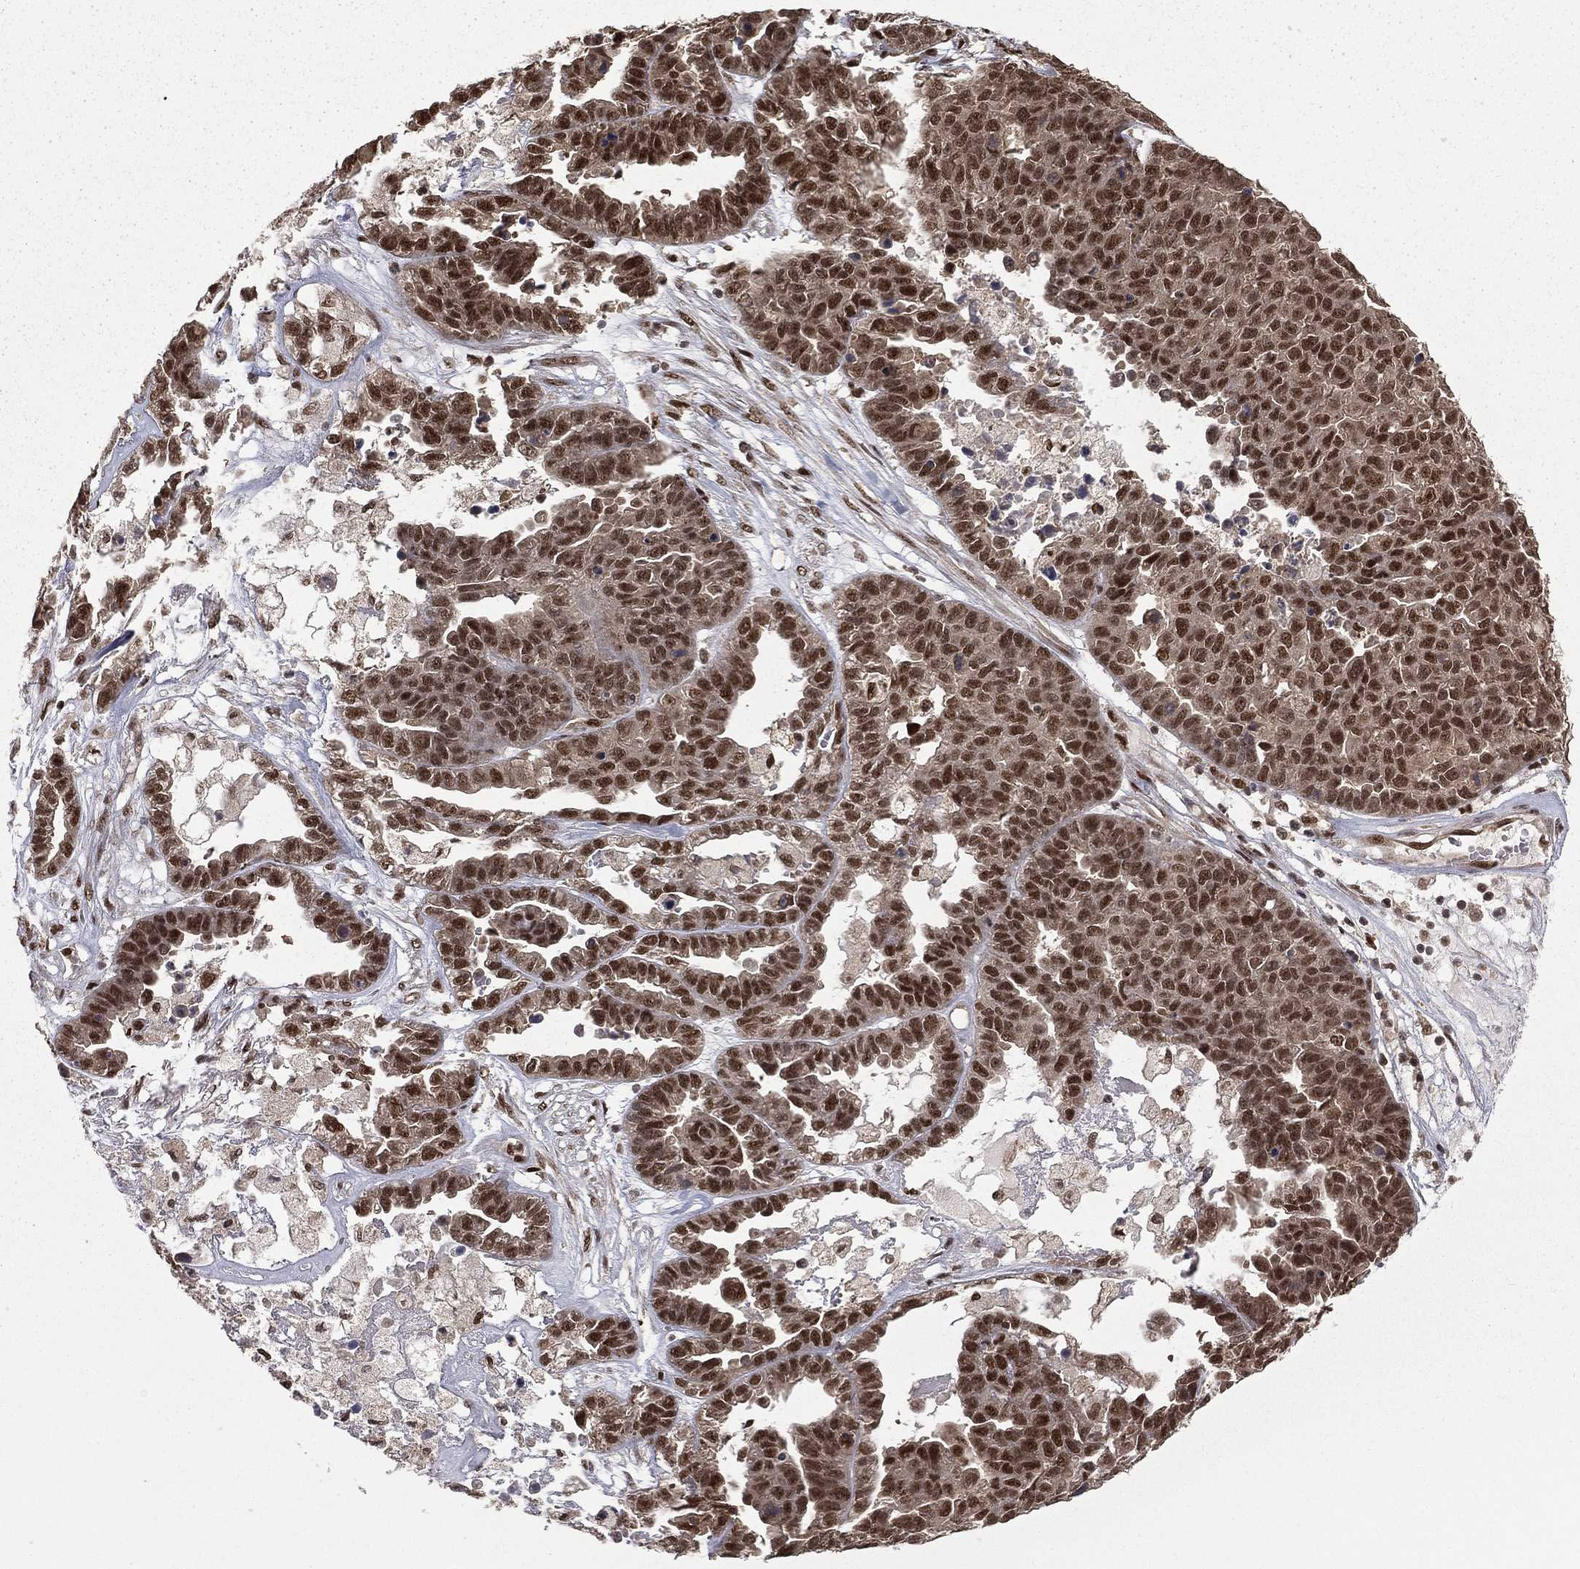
{"staining": {"intensity": "strong", "quantity": "25%-75%", "location": "nuclear"}, "tissue": "ovarian cancer", "cell_type": "Tumor cells", "image_type": "cancer", "snomed": [{"axis": "morphology", "description": "Cystadenocarcinoma, serous, NOS"}, {"axis": "topography", "description": "Ovary"}], "caption": "Immunohistochemical staining of ovarian serous cystadenocarcinoma shows strong nuclear protein staining in approximately 25%-75% of tumor cells. Ihc stains the protein in brown and the nuclei are stained blue.", "gene": "JMJD6", "patient": {"sex": "female", "age": 87}}